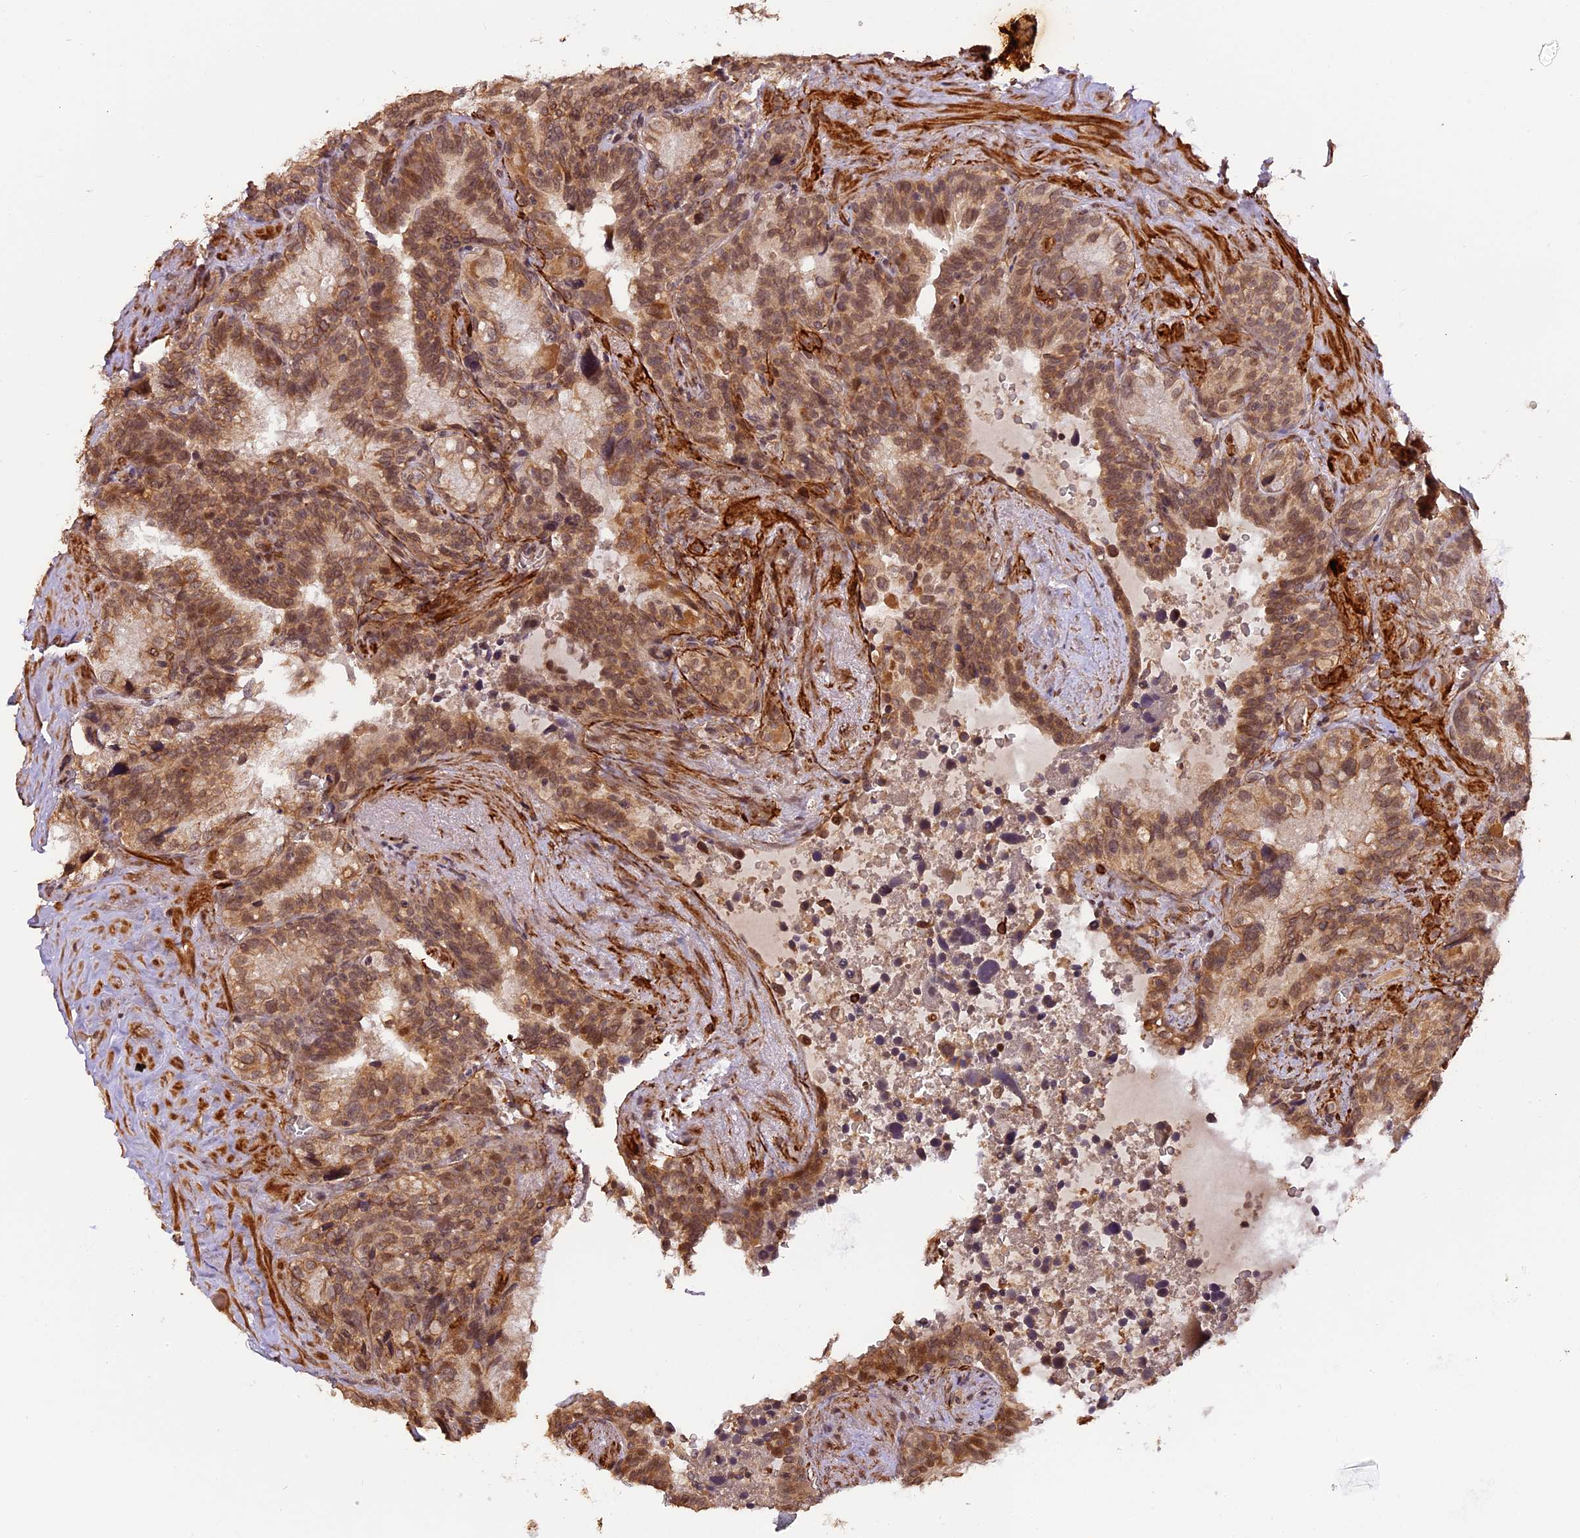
{"staining": {"intensity": "moderate", "quantity": ">75%", "location": "cytoplasmic/membranous,nuclear"}, "tissue": "seminal vesicle", "cell_type": "Glandular cells", "image_type": "normal", "snomed": [{"axis": "morphology", "description": "Normal tissue, NOS"}, {"axis": "topography", "description": "Seminal veicle"}], "caption": "Seminal vesicle stained for a protein (brown) reveals moderate cytoplasmic/membranous,nuclear positive staining in approximately >75% of glandular cells.", "gene": "ZNF480", "patient": {"sex": "male", "age": 68}}